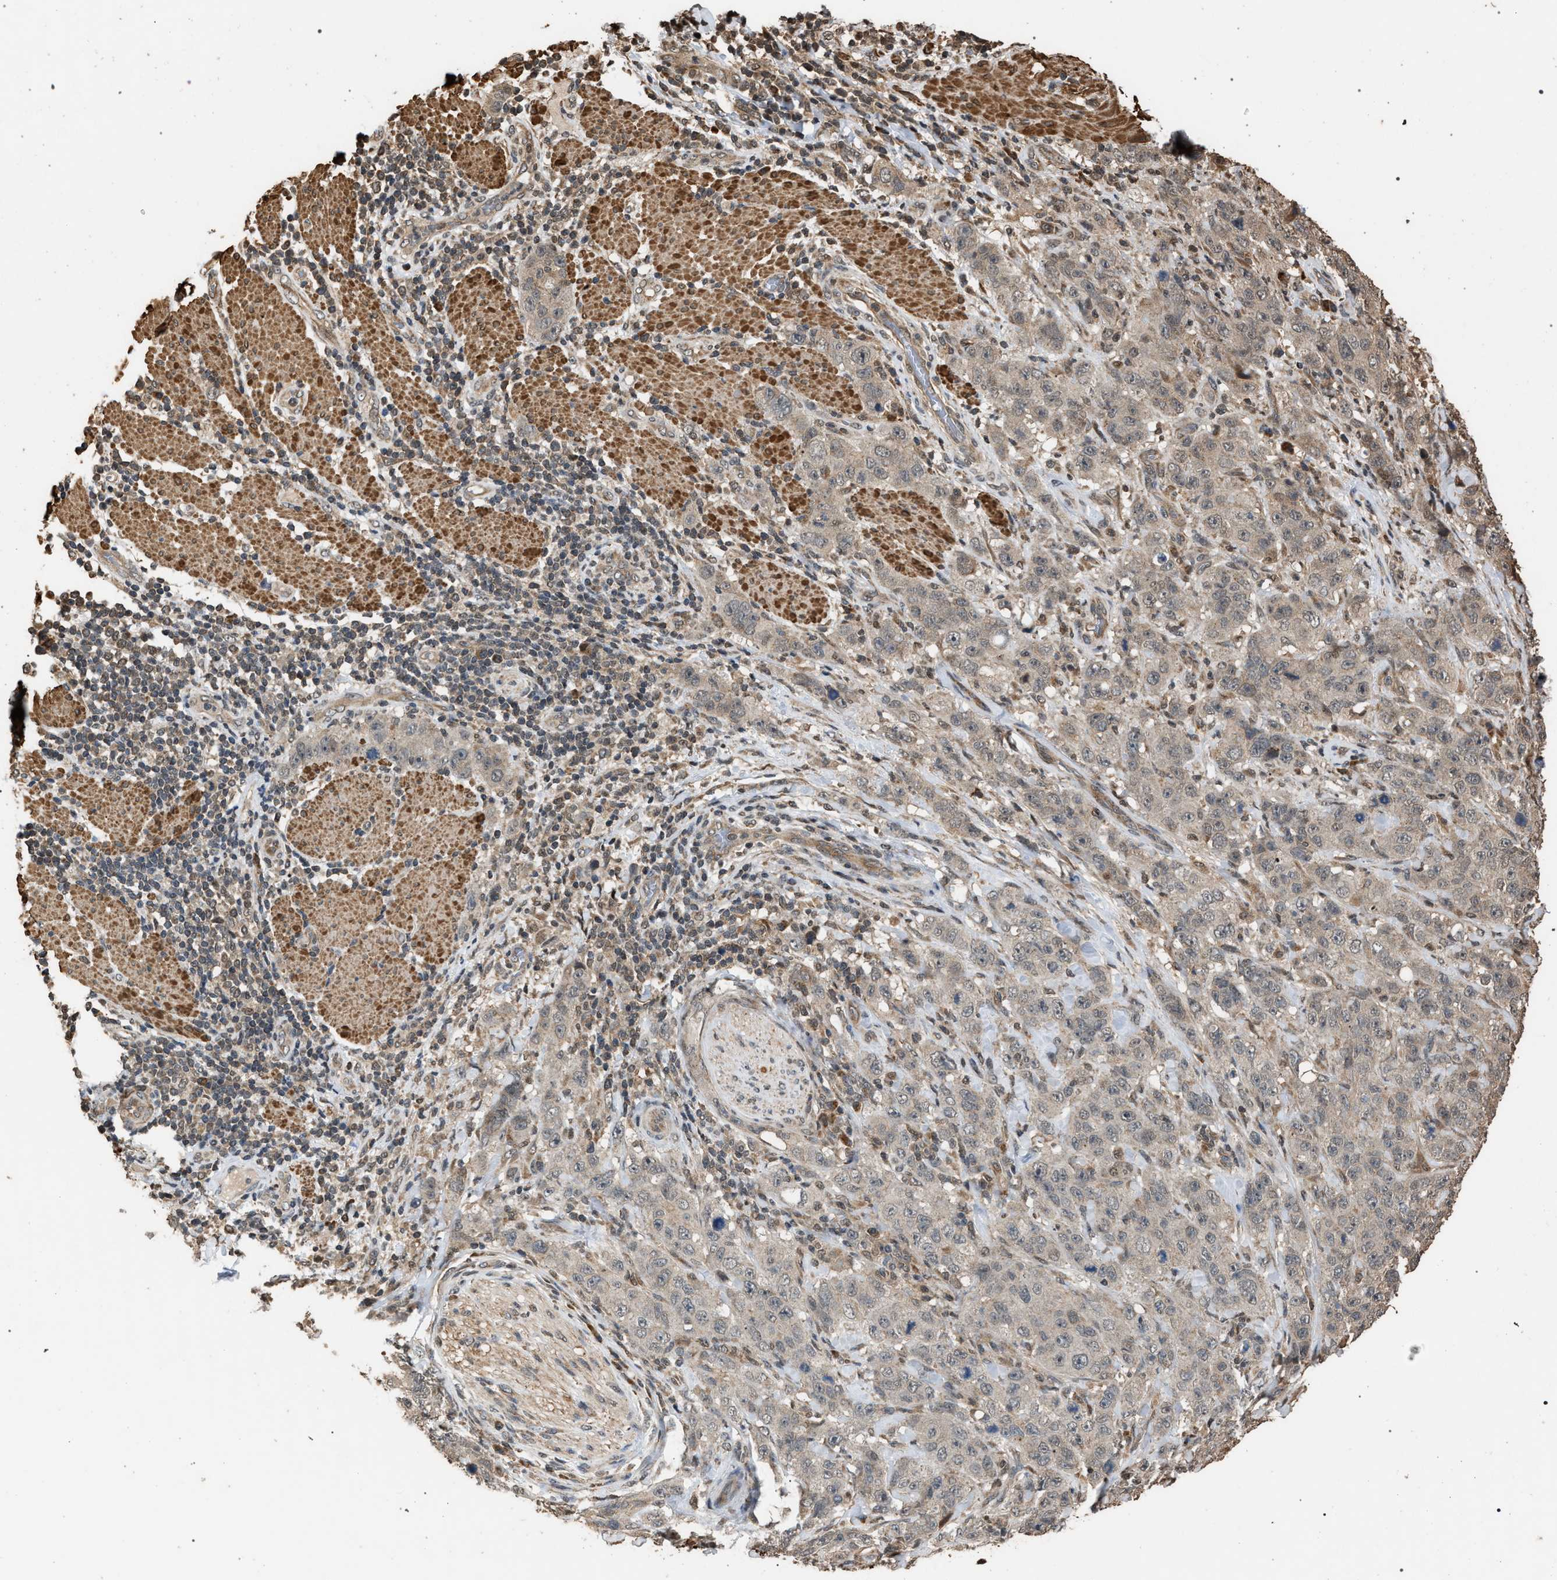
{"staining": {"intensity": "negative", "quantity": "none", "location": "none"}, "tissue": "stomach cancer", "cell_type": "Tumor cells", "image_type": "cancer", "snomed": [{"axis": "morphology", "description": "Adenocarcinoma, NOS"}, {"axis": "topography", "description": "Stomach"}], "caption": "Immunohistochemistry micrograph of human stomach adenocarcinoma stained for a protein (brown), which reveals no staining in tumor cells.", "gene": "NAA35", "patient": {"sex": "male", "age": 48}}